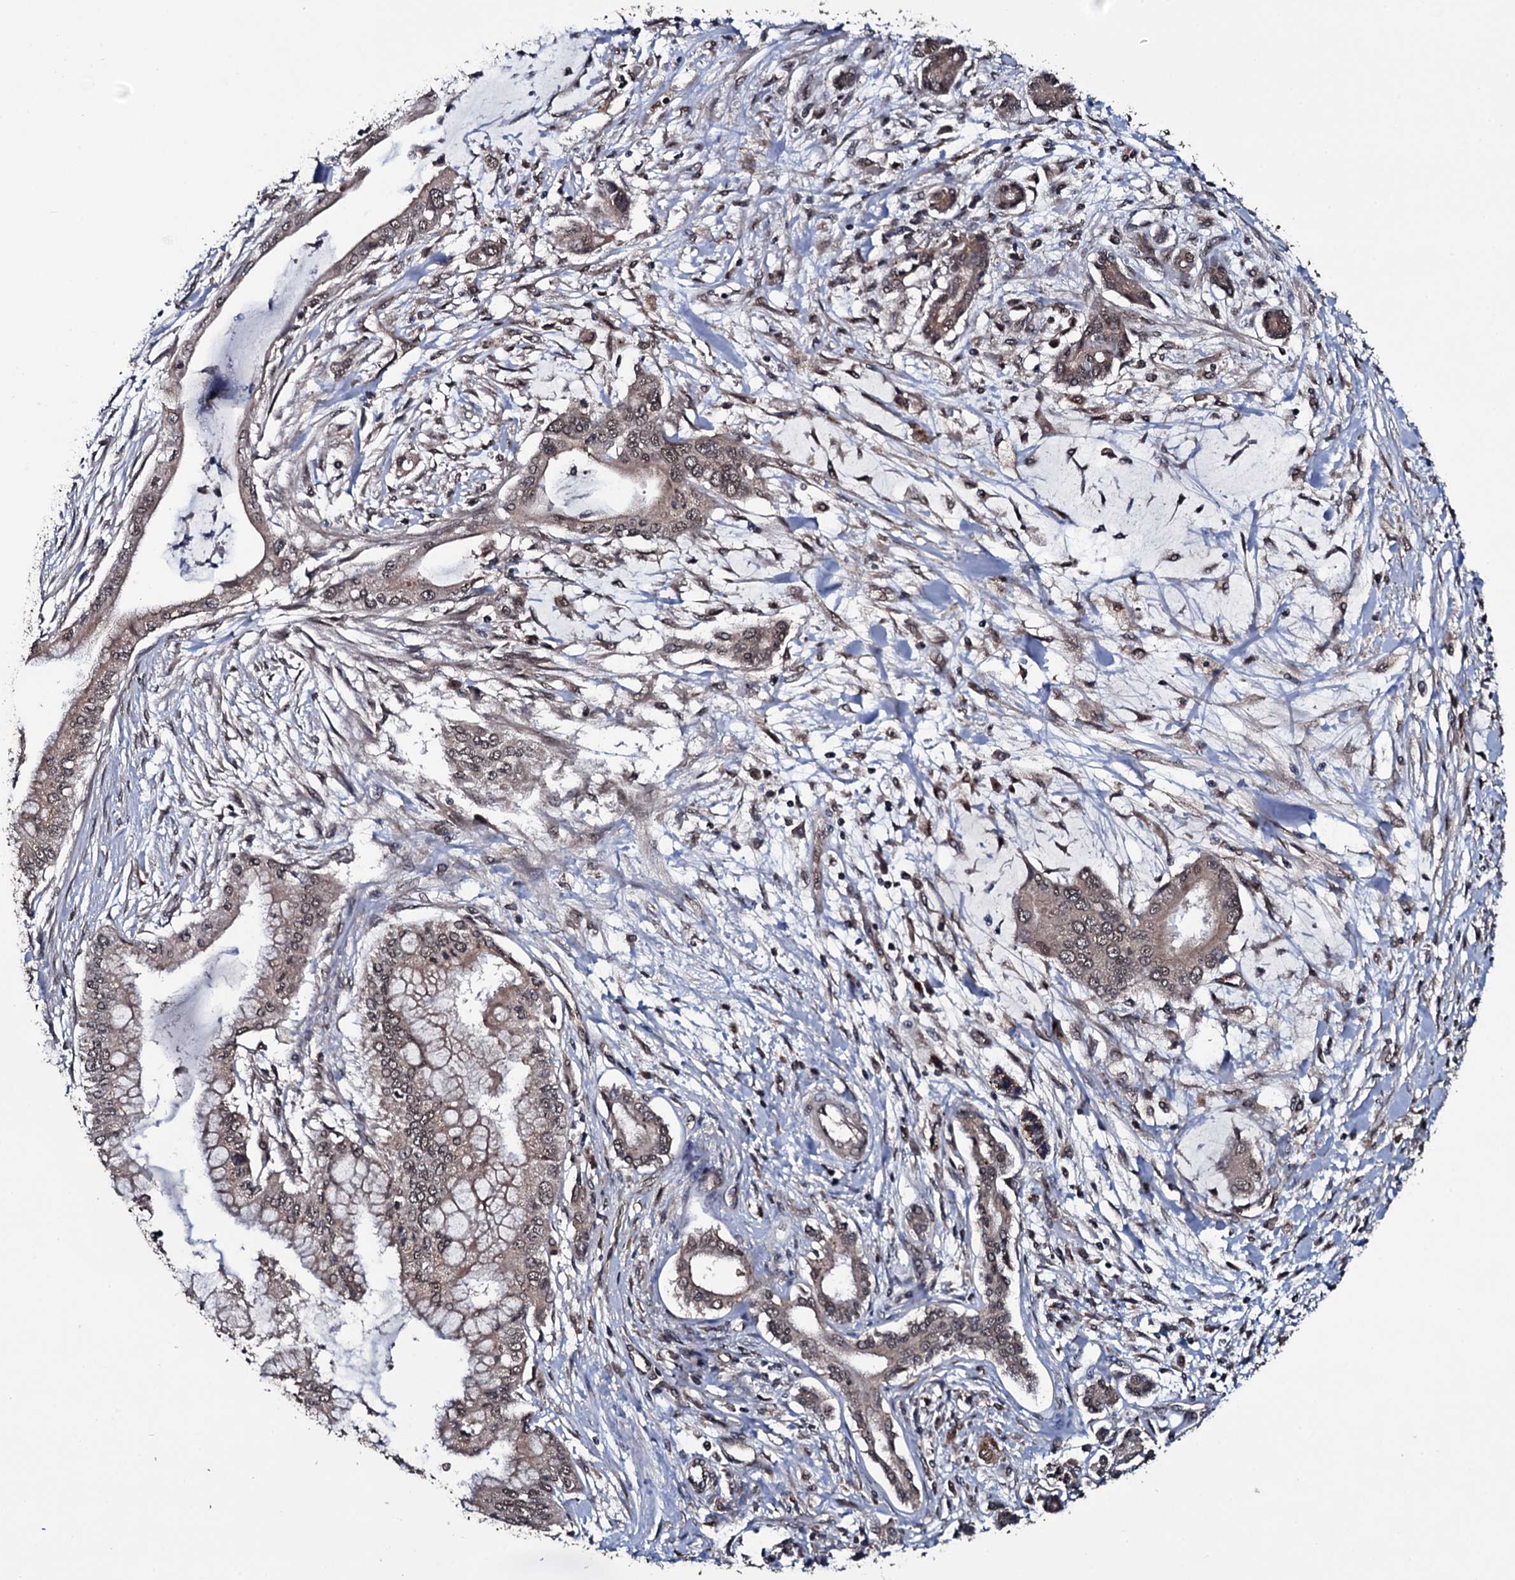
{"staining": {"intensity": "weak", "quantity": ">75%", "location": "cytoplasmic/membranous,nuclear"}, "tissue": "pancreatic cancer", "cell_type": "Tumor cells", "image_type": "cancer", "snomed": [{"axis": "morphology", "description": "Adenocarcinoma, NOS"}, {"axis": "topography", "description": "Pancreas"}], "caption": "A histopathology image of pancreatic cancer (adenocarcinoma) stained for a protein shows weak cytoplasmic/membranous and nuclear brown staining in tumor cells.", "gene": "MRPS31", "patient": {"sex": "male", "age": 46}}